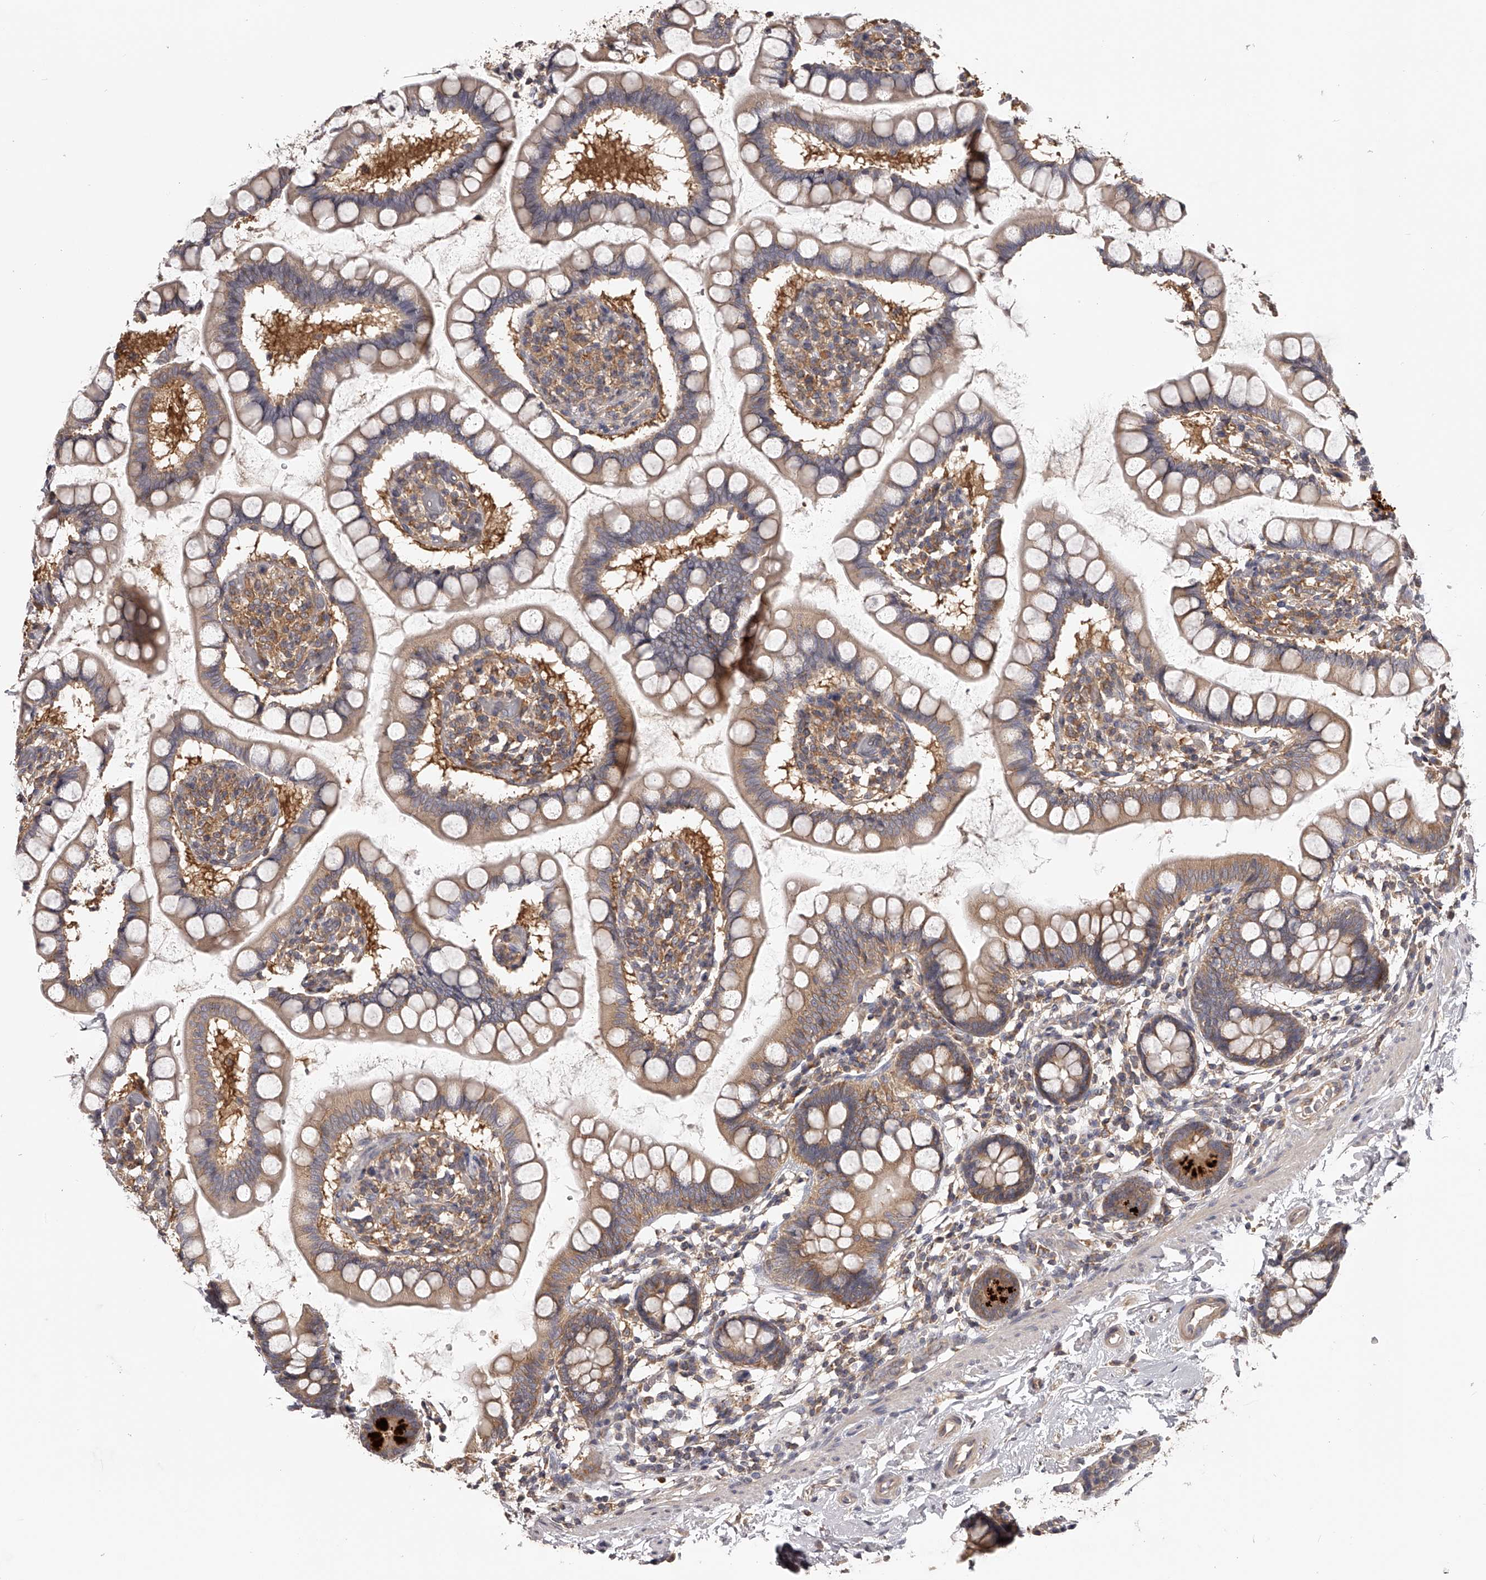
{"staining": {"intensity": "strong", "quantity": "<25%", "location": "cytoplasmic/membranous"}, "tissue": "small intestine", "cell_type": "Glandular cells", "image_type": "normal", "snomed": [{"axis": "morphology", "description": "Normal tissue, NOS"}, {"axis": "topography", "description": "Small intestine"}], "caption": "Protein staining by IHC reveals strong cytoplasmic/membranous expression in about <25% of glandular cells in unremarkable small intestine.", "gene": "TNN", "patient": {"sex": "female", "age": 84}}